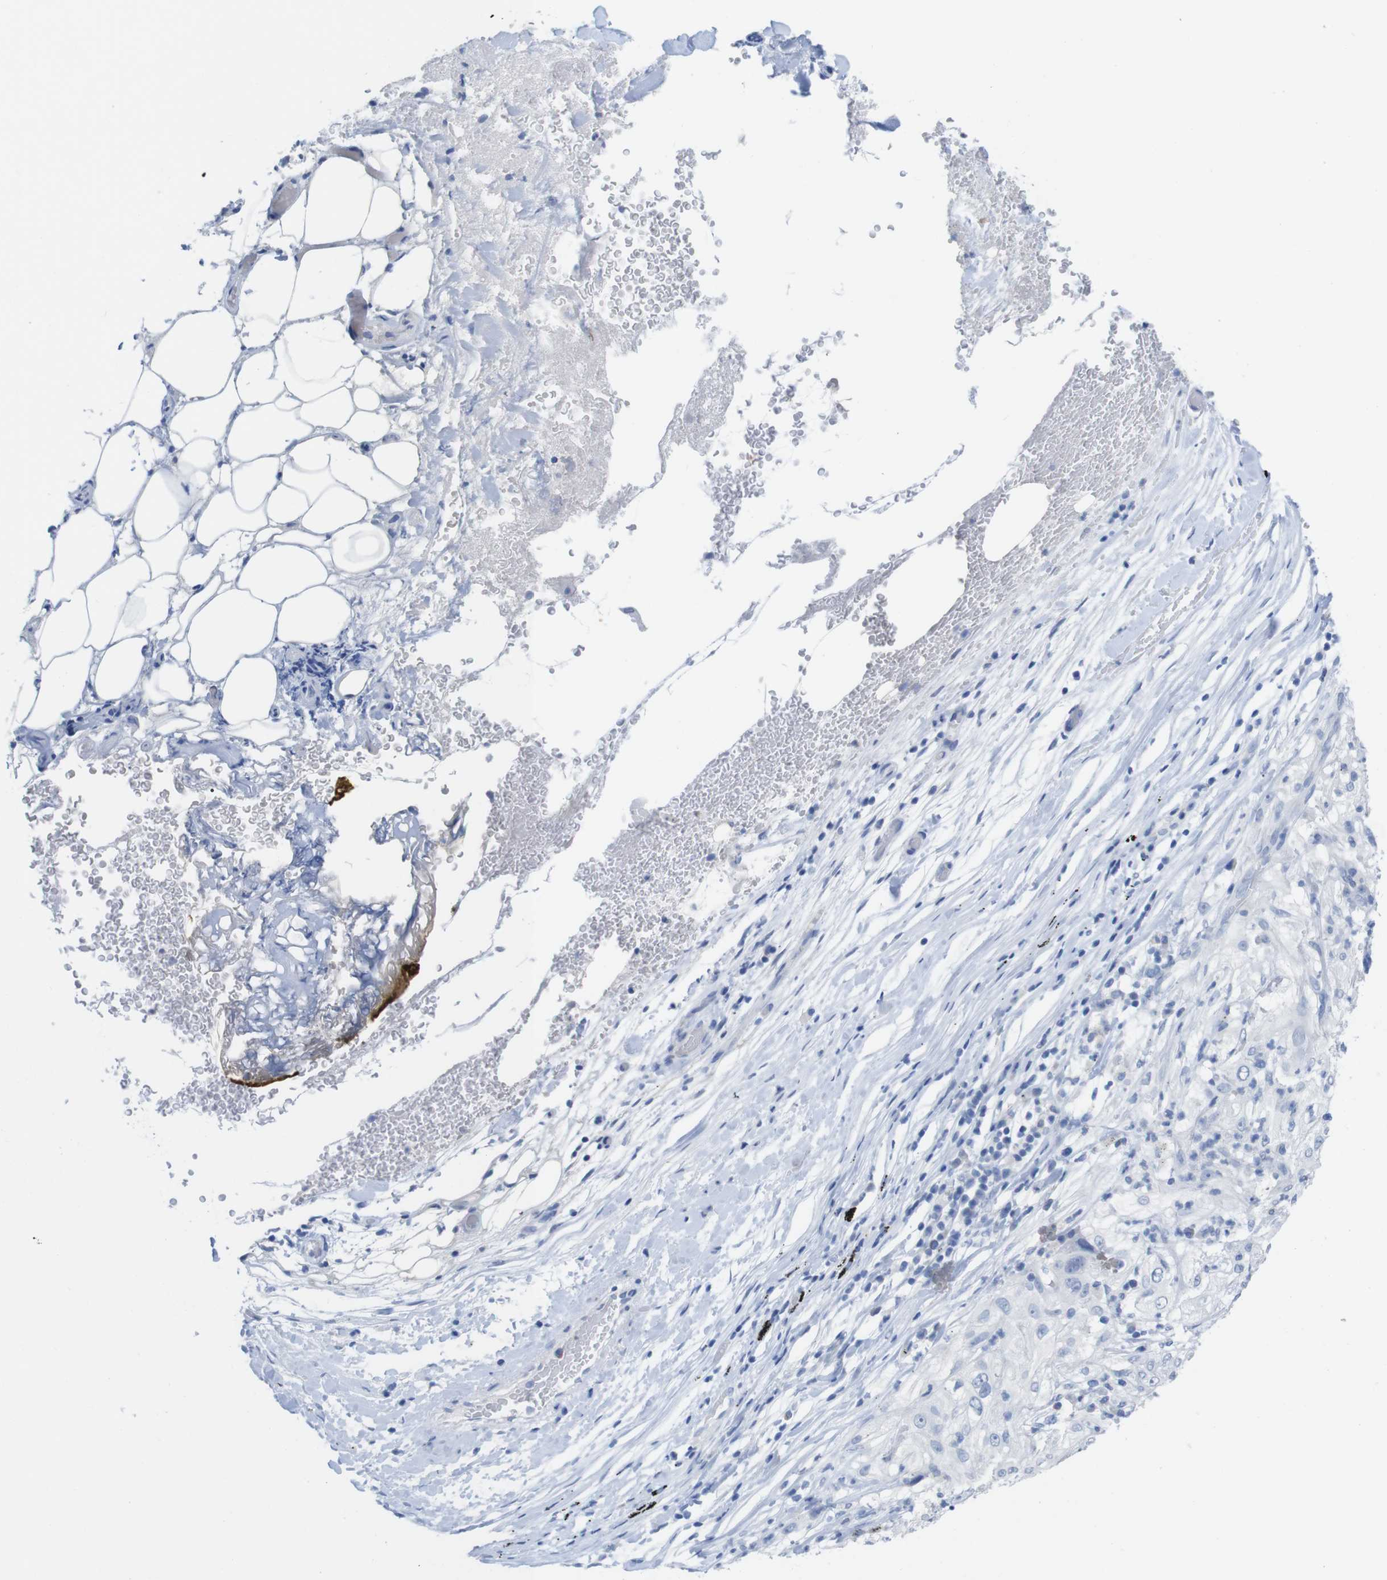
{"staining": {"intensity": "negative", "quantity": "none", "location": "none"}, "tissue": "lung cancer", "cell_type": "Tumor cells", "image_type": "cancer", "snomed": [{"axis": "morphology", "description": "Inflammation, NOS"}, {"axis": "morphology", "description": "Squamous cell carcinoma, NOS"}, {"axis": "topography", "description": "Lymph node"}, {"axis": "topography", "description": "Soft tissue"}, {"axis": "topography", "description": "Lung"}], "caption": "Immunohistochemistry (IHC) image of lung squamous cell carcinoma stained for a protein (brown), which exhibits no staining in tumor cells. Nuclei are stained in blue.", "gene": "PNMA1", "patient": {"sex": "male", "age": 66}}